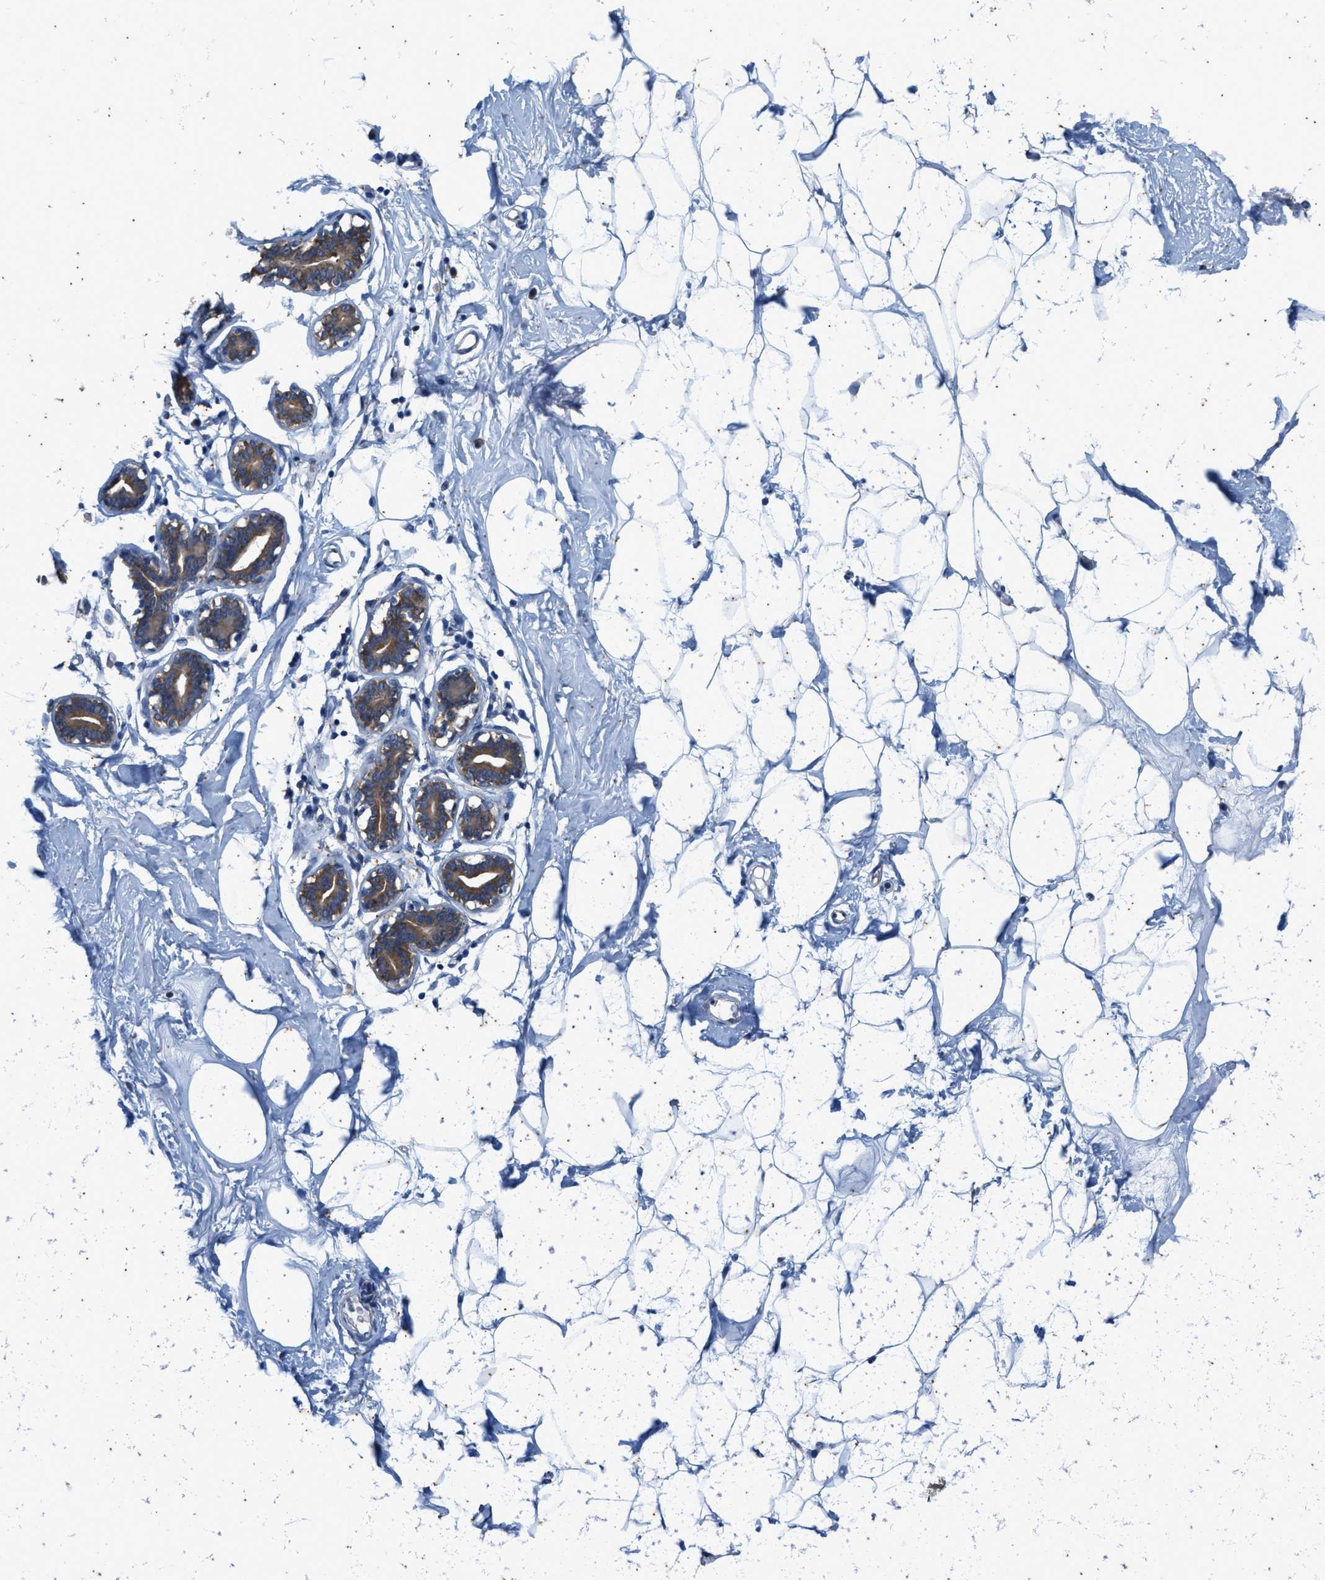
{"staining": {"intensity": "negative", "quantity": "none", "location": "none"}, "tissue": "adipose tissue", "cell_type": "Adipocytes", "image_type": "normal", "snomed": [{"axis": "morphology", "description": "Normal tissue, NOS"}, {"axis": "morphology", "description": "Fibrosis, NOS"}, {"axis": "topography", "description": "Breast"}, {"axis": "topography", "description": "Adipose tissue"}], "caption": "DAB (3,3'-diaminobenzidine) immunohistochemical staining of unremarkable human adipose tissue demonstrates no significant expression in adipocytes.", "gene": "COX19", "patient": {"sex": "female", "age": 39}}